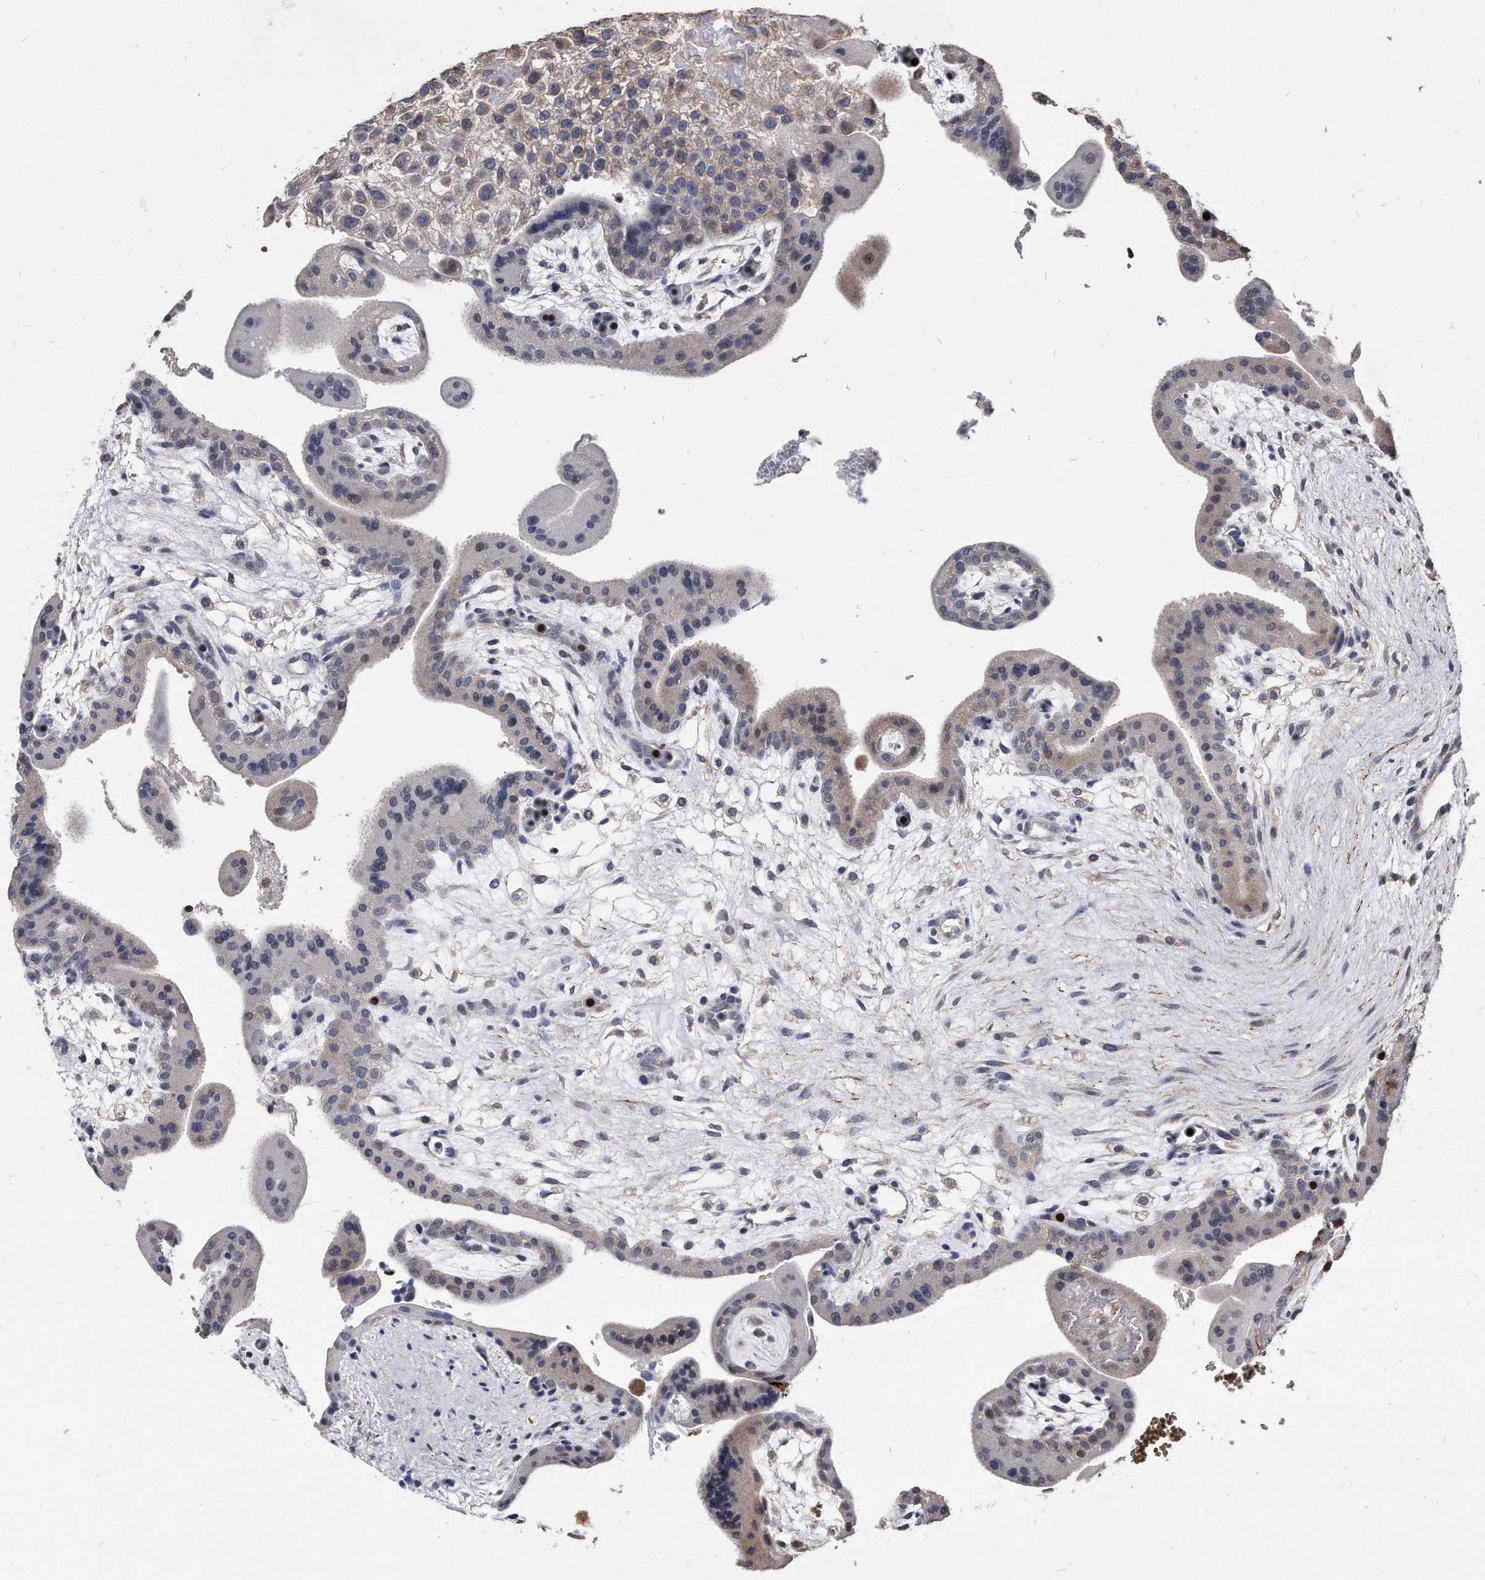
{"staining": {"intensity": "moderate", "quantity": "25%-75%", "location": "cytoplasmic/membranous"}, "tissue": "placenta", "cell_type": "Decidual cells", "image_type": "normal", "snomed": [{"axis": "morphology", "description": "Normal tissue, NOS"}, {"axis": "topography", "description": "Placenta"}], "caption": "Decidual cells show moderate cytoplasmic/membranous positivity in approximately 25%-75% of cells in benign placenta. The staining is performed using DAB brown chromogen to label protein expression. The nuclei are counter-stained blue using hematoxylin.", "gene": "IL20RA", "patient": {"sex": "female", "age": 35}}